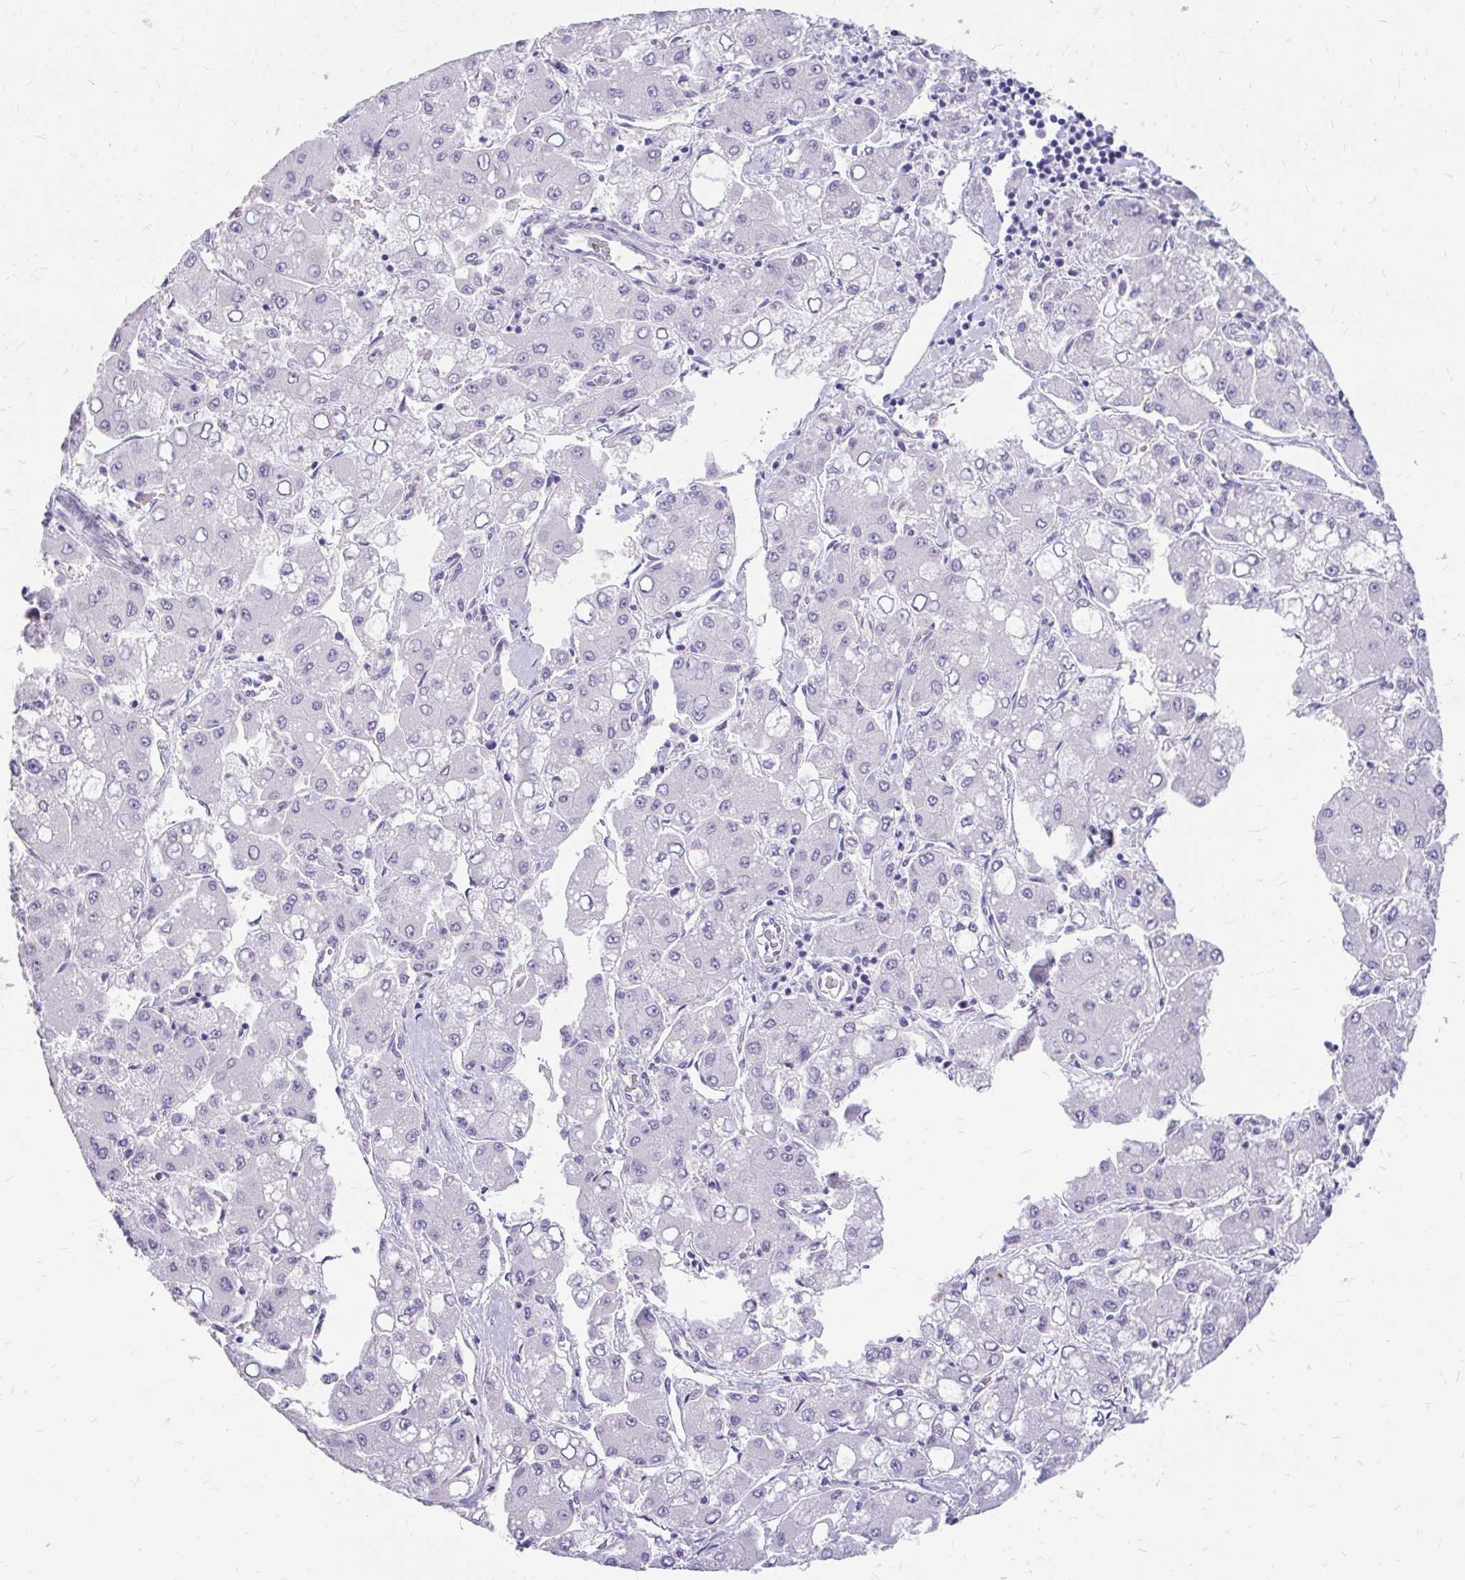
{"staining": {"intensity": "negative", "quantity": "none", "location": "none"}, "tissue": "liver cancer", "cell_type": "Tumor cells", "image_type": "cancer", "snomed": [{"axis": "morphology", "description": "Carcinoma, Hepatocellular, NOS"}, {"axis": "topography", "description": "Liver"}], "caption": "This is a histopathology image of immunohistochemistry (IHC) staining of liver hepatocellular carcinoma, which shows no positivity in tumor cells.", "gene": "RGS16", "patient": {"sex": "male", "age": 40}}